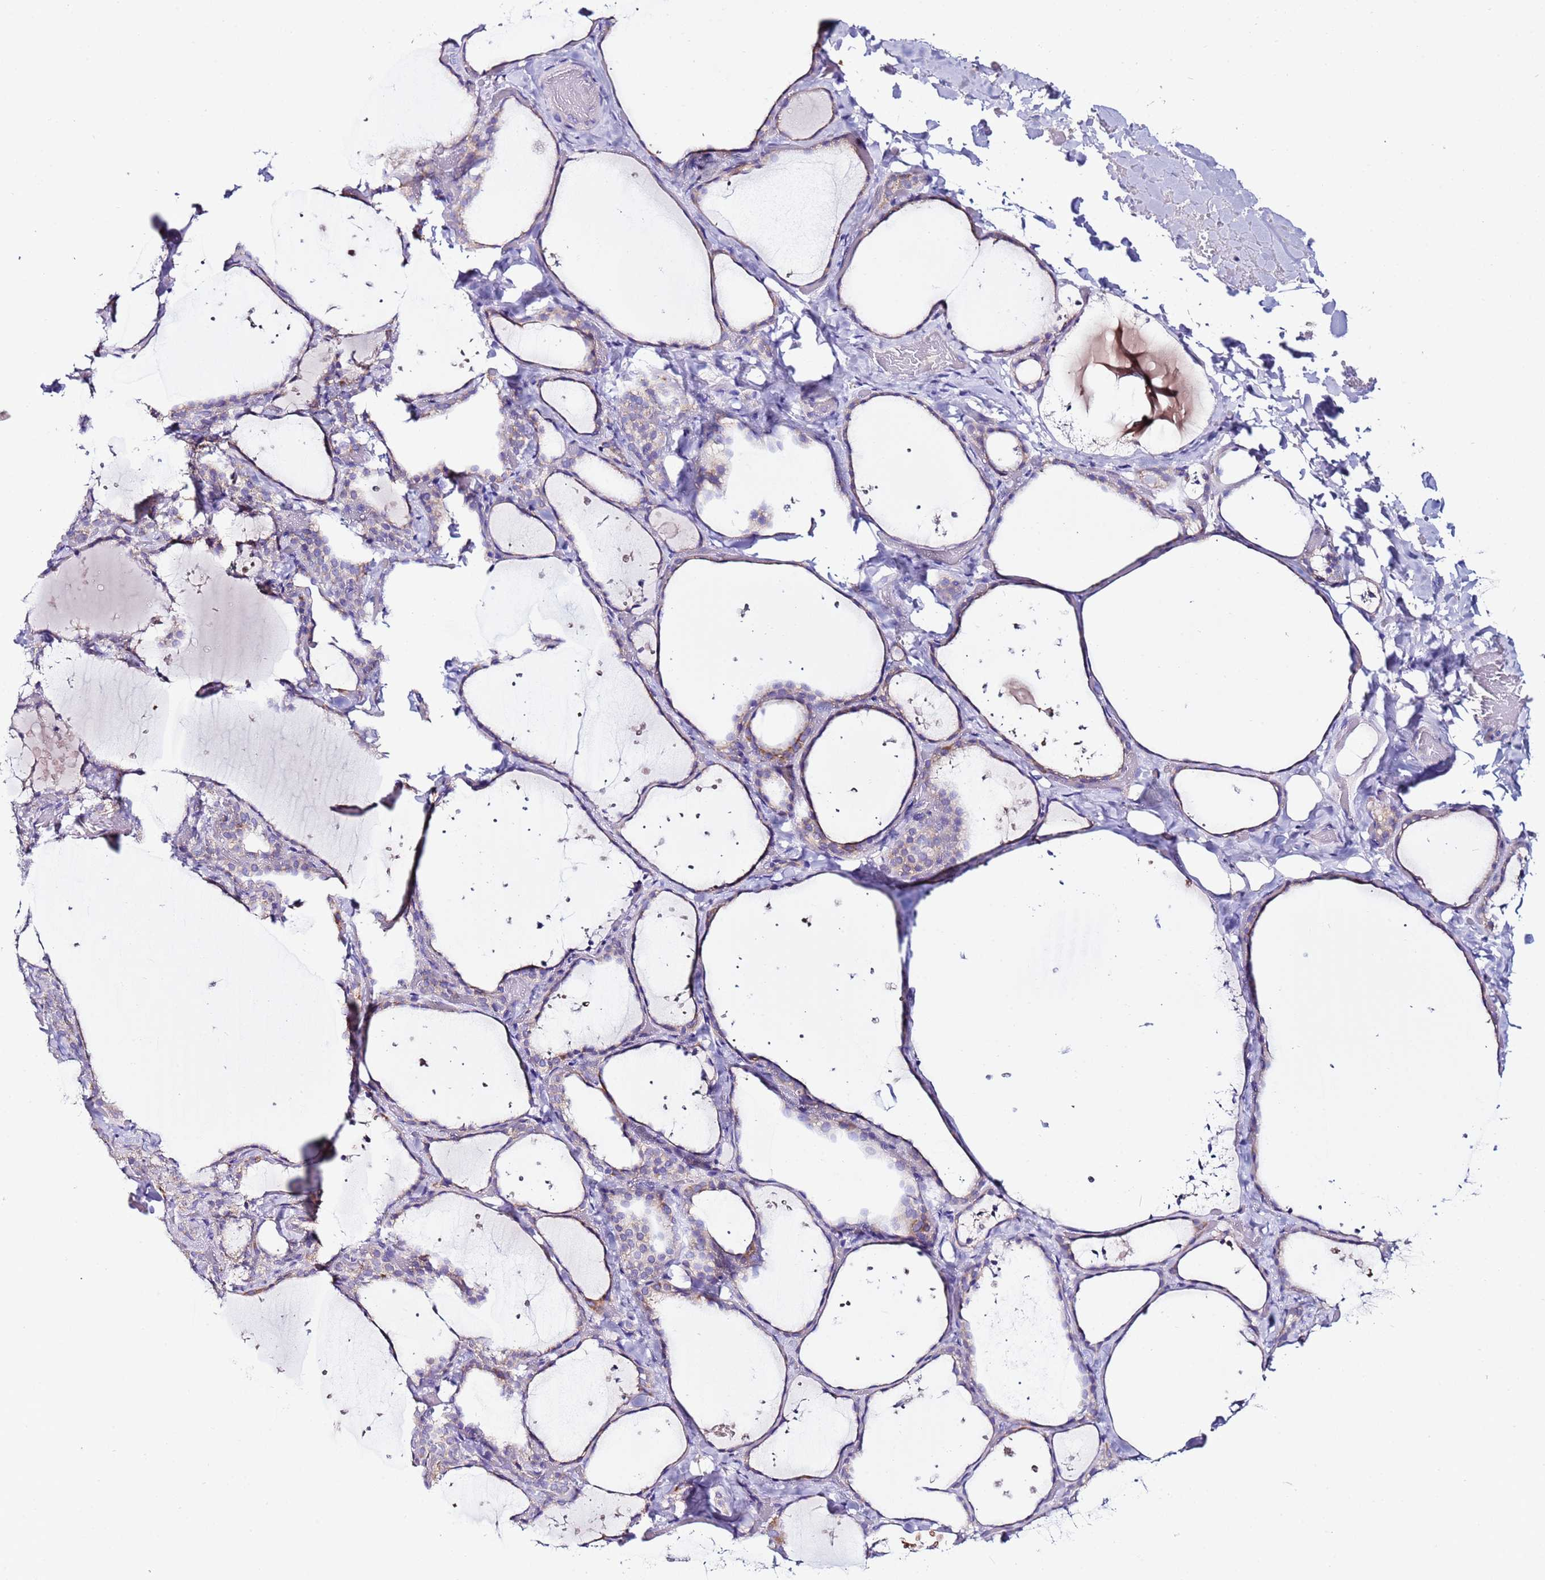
{"staining": {"intensity": "weak", "quantity": "<25%", "location": "cytoplasmic/membranous"}, "tissue": "thyroid gland", "cell_type": "Glandular cells", "image_type": "normal", "snomed": [{"axis": "morphology", "description": "Normal tissue, NOS"}, {"axis": "topography", "description": "Thyroid gland"}], "caption": "This is an immunohistochemistry micrograph of benign human thyroid gland. There is no staining in glandular cells.", "gene": "MYBPC3", "patient": {"sex": "female", "age": 44}}